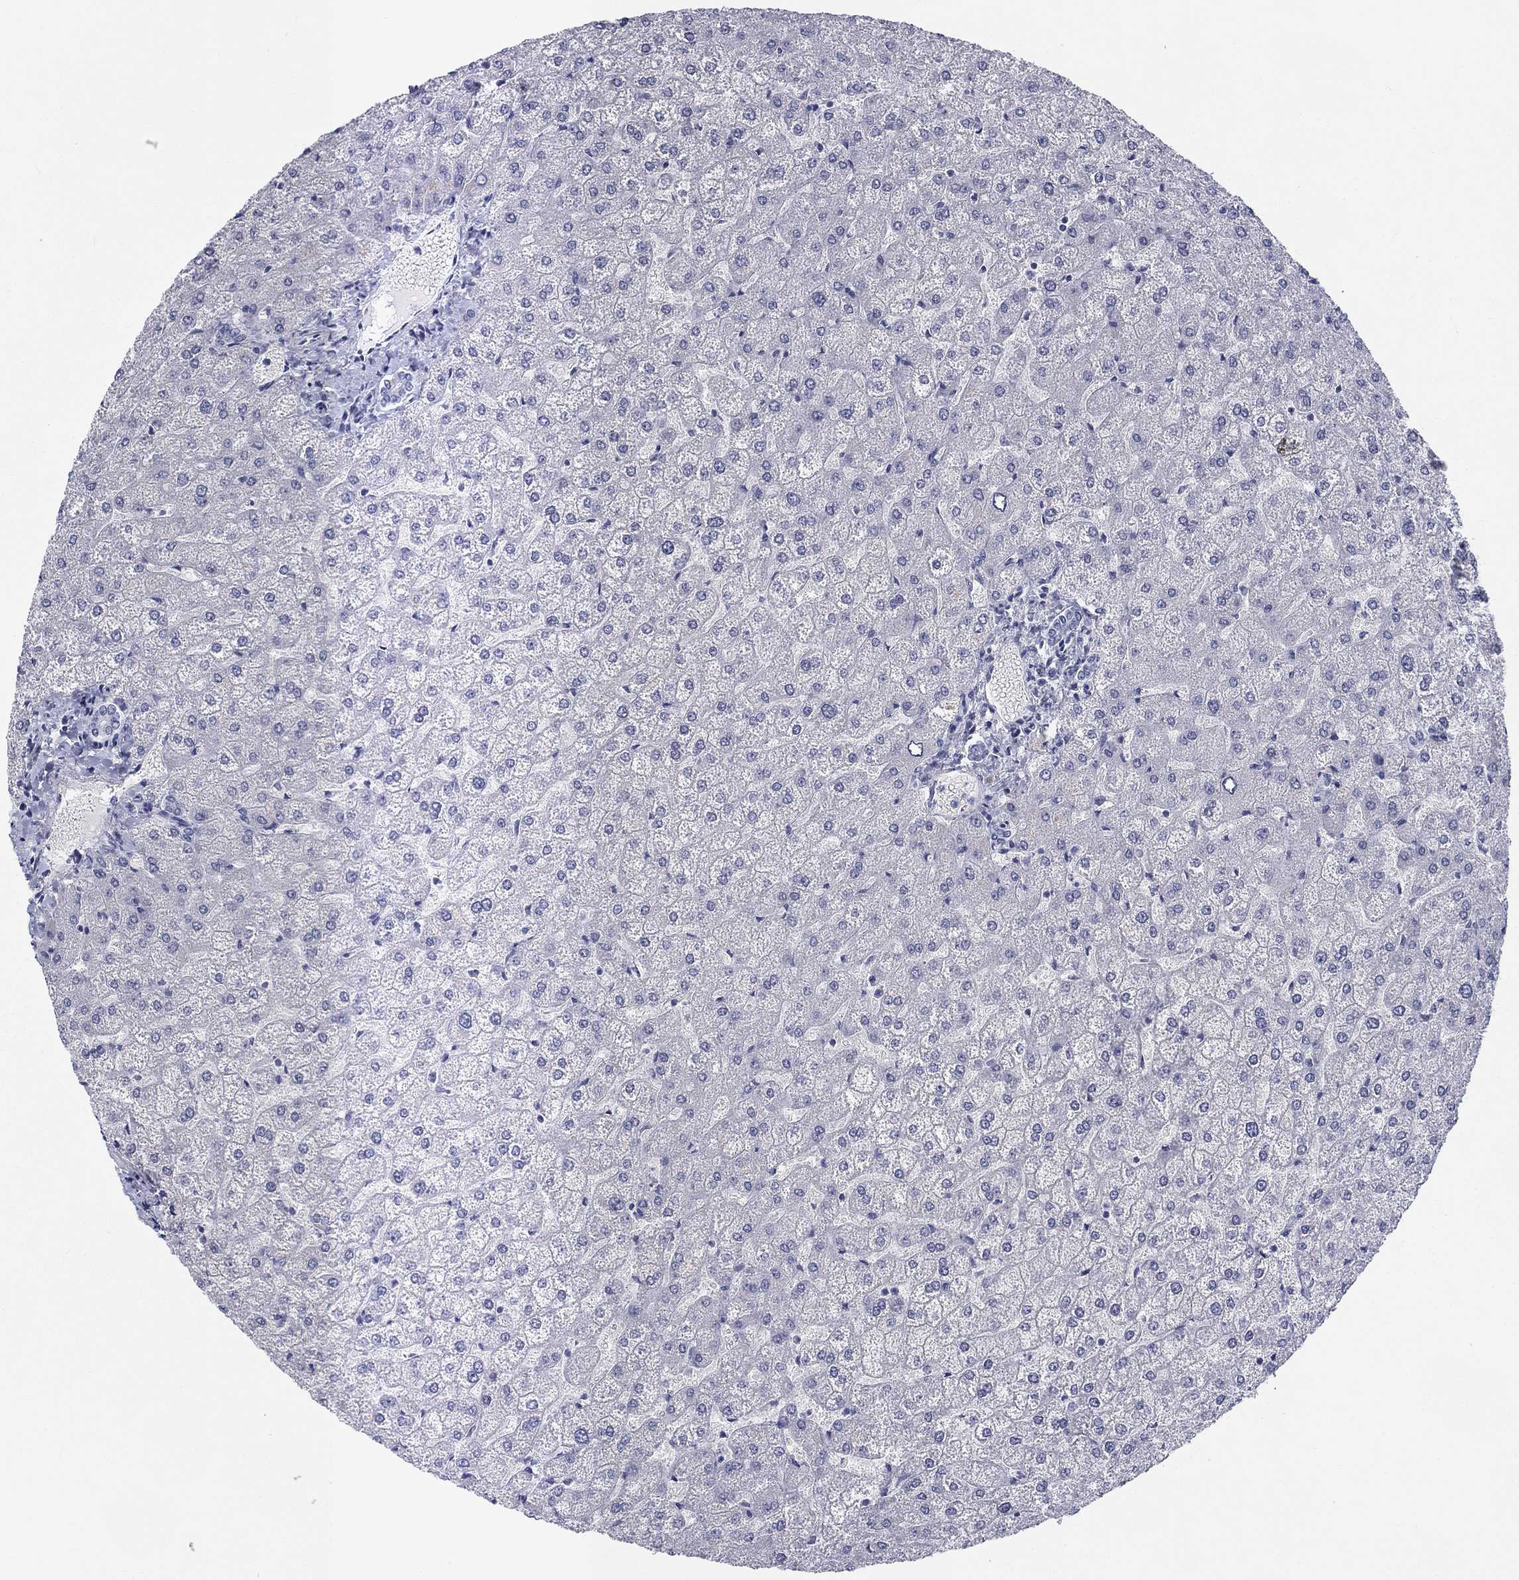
{"staining": {"intensity": "negative", "quantity": "none", "location": "none"}, "tissue": "liver", "cell_type": "Cholangiocytes", "image_type": "normal", "snomed": [{"axis": "morphology", "description": "Normal tissue, NOS"}, {"axis": "topography", "description": "Liver"}], "caption": "A photomicrograph of liver stained for a protein shows no brown staining in cholangiocytes. Brightfield microscopy of IHC stained with DAB (brown) and hematoxylin (blue), captured at high magnification.", "gene": "CALB1", "patient": {"sex": "female", "age": 32}}